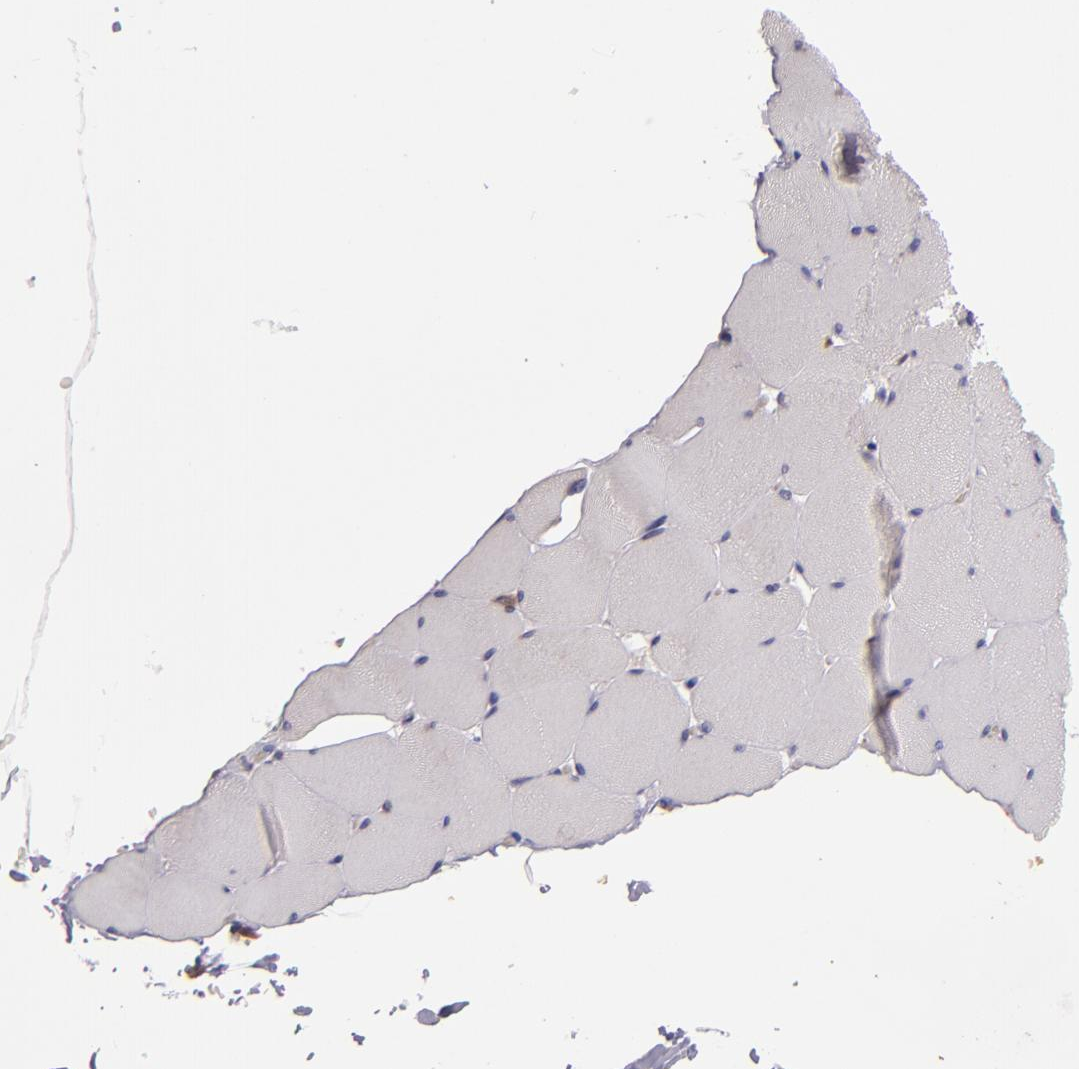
{"staining": {"intensity": "negative", "quantity": "none", "location": "none"}, "tissue": "skeletal muscle", "cell_type": "Myocytes", "image_type": "normal", "snomed": [{"axis": "morphology", "description": "Normal tissue, NOS"}, {"axis": "topography", "description": "Skeletal muscle"}], "caption": "Protein analysis of benign skeletal muscle exhibits no significant positivity in myocytes. The staining was performed using DAB (3,3'-diaminobenzidine) to visualize the protein expression in brown, while the nuclei were stained in blue with hematoxylin (Magnification: 20x).", "gene": "FHIT", "patient": {"sex": "male", "age": 62}}